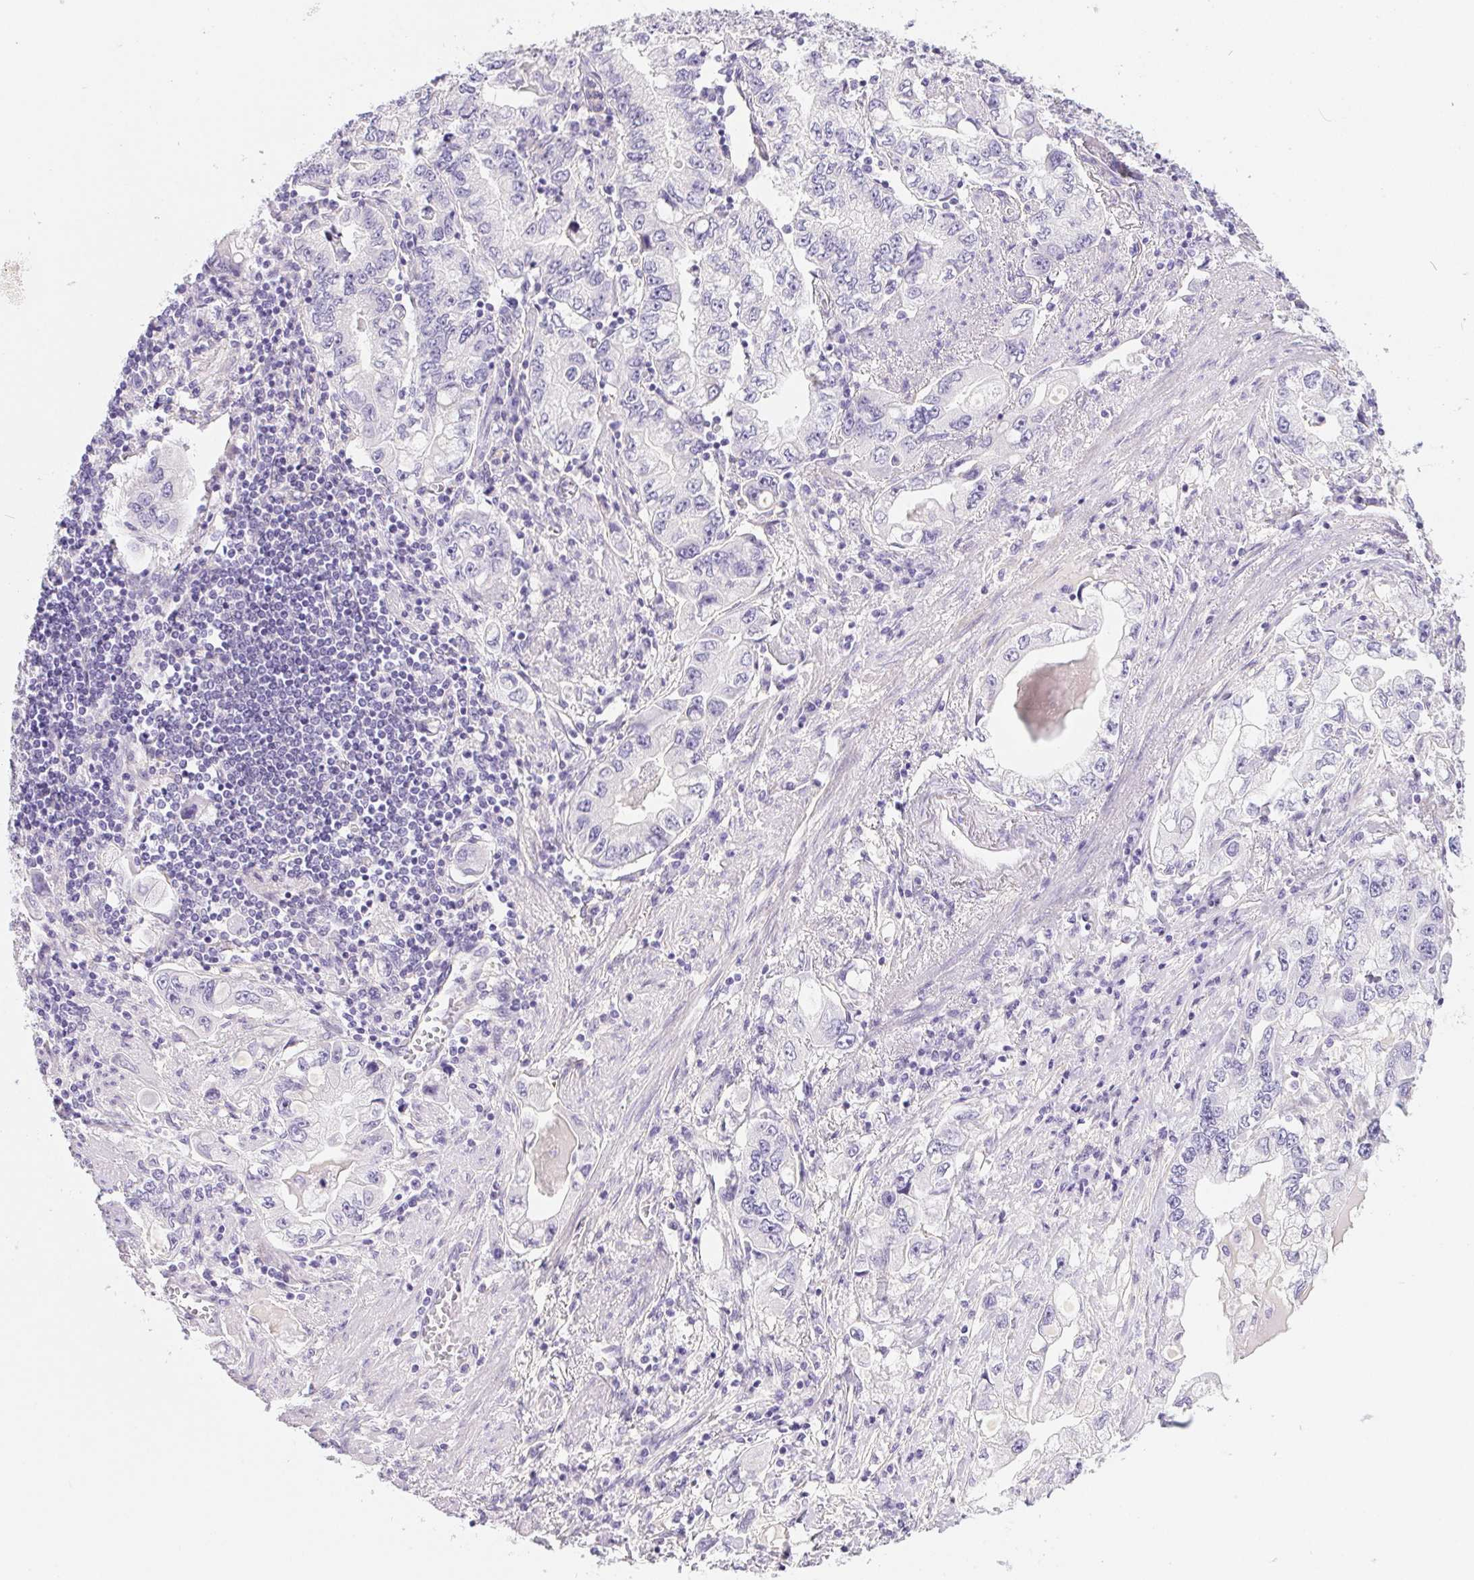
{"staining": {"intensity": "negative", "quantity": "none", "location": "none"}, "tissue": "stomach cancer", "cell_type": "Tumor cells", "image_type": "cancer", "snomed": [{"axis": "morphology", "description": "Adenocarcinoma, NOS"}, {"axis": "topography", "description": "Stomach, lower"}], "caption": "The immunohistochemistry (IHC) micrograph has no significant positivity in tumor cells of adenocarcinoma (stomach) tissue.", "gene": "PNLIP", "patient": {"sex": "female", "age": 93}}